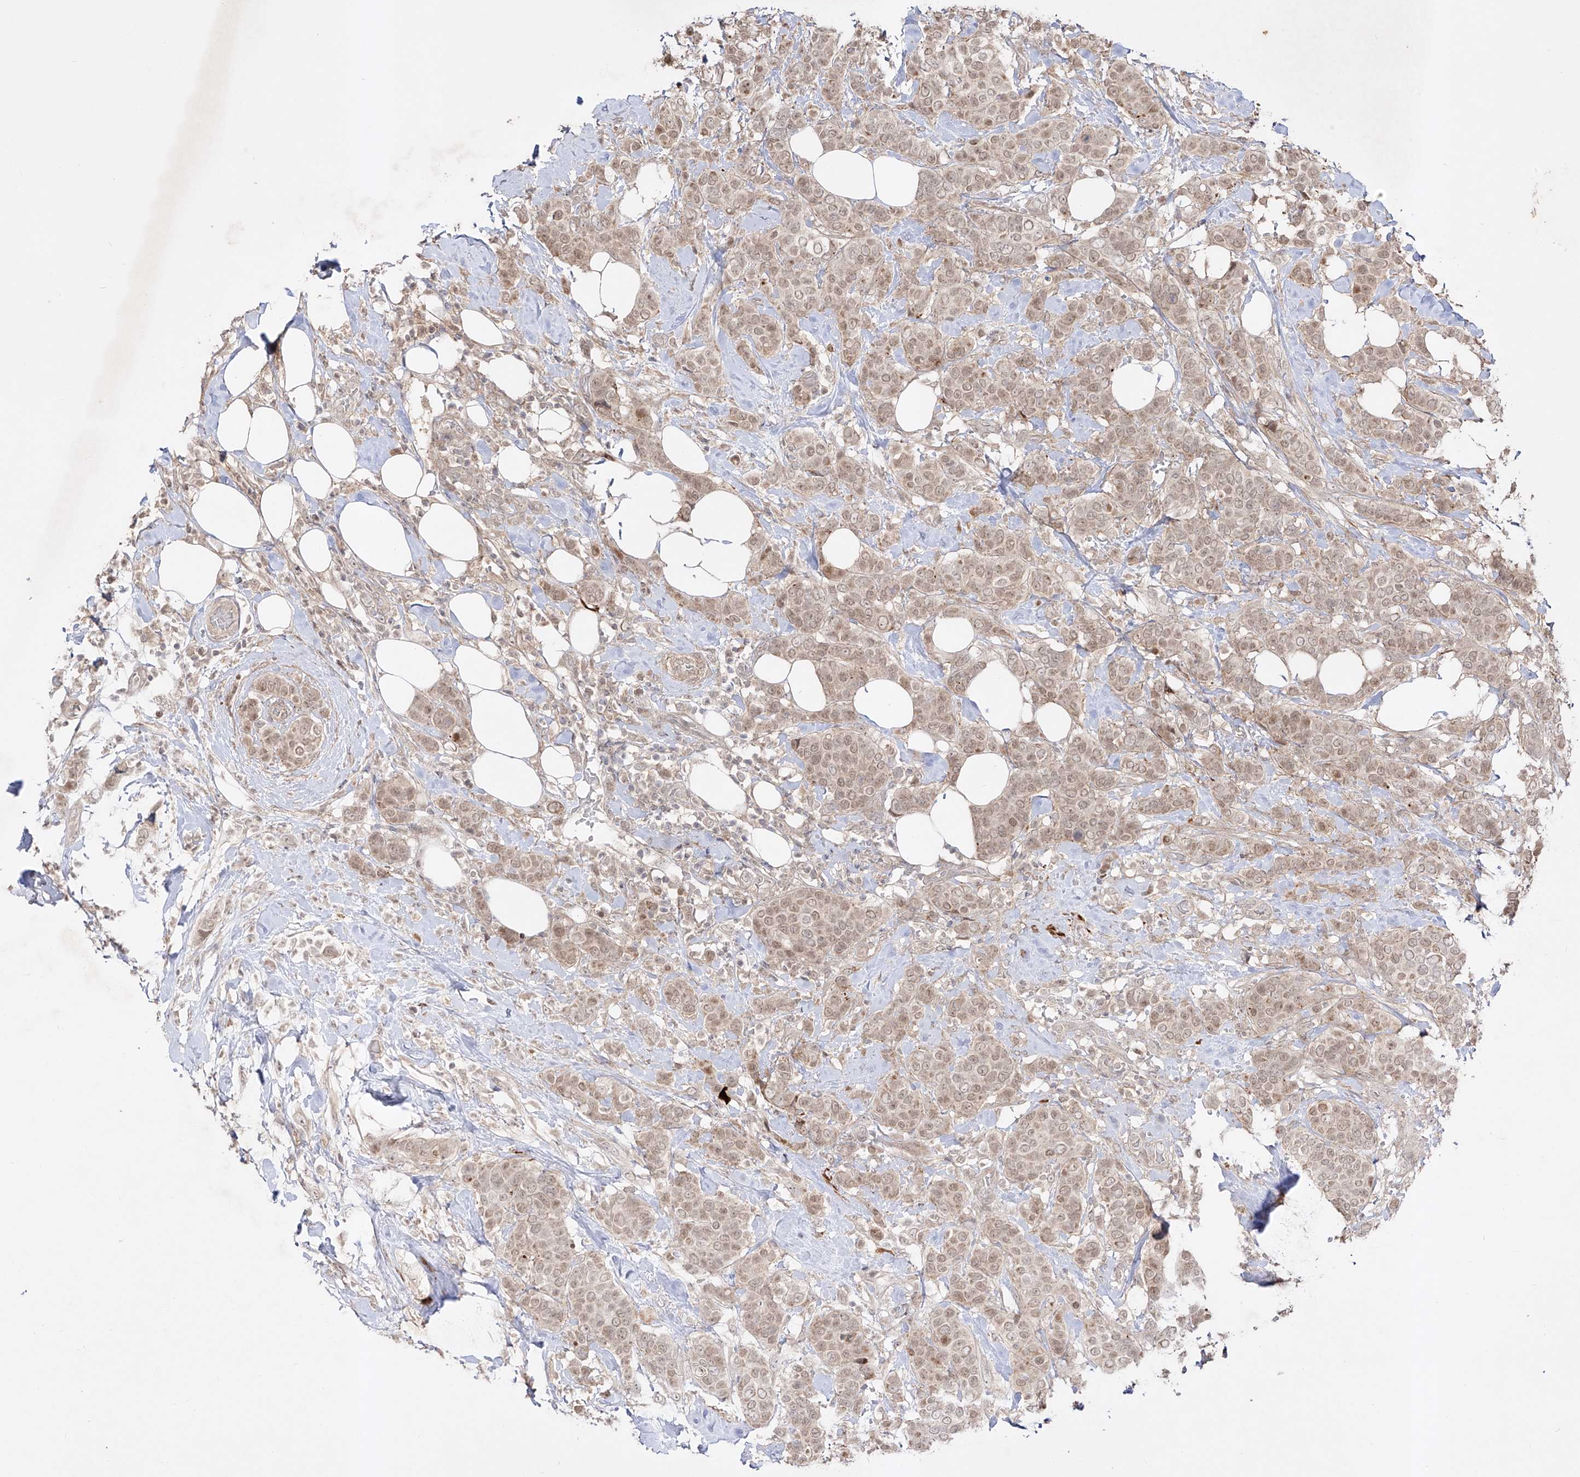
{"staining": {"intensity": "weak", "quantity": ">75%", "location": "cytoplasmic/membranous,nuclear"}, "tissue": "breast cancer", "cell_type": "Tumor cells", "image_type": "cancer", "snomed": [{"axis": "morphology", "description": "Lobular carcinoma"}, {"axis": "topography", "description": "Breast"}], "caption": "Breast cancer (lobular carcinoma) tissue displays weak cytoplasmic/membranous and nuclear positivity in about >75% of tumor cells Ihc stains the protein of interest in brown and the nuclei are stained blue.", "gene": "KDM1B", "patient": {"sex": "female", "age": 51}}